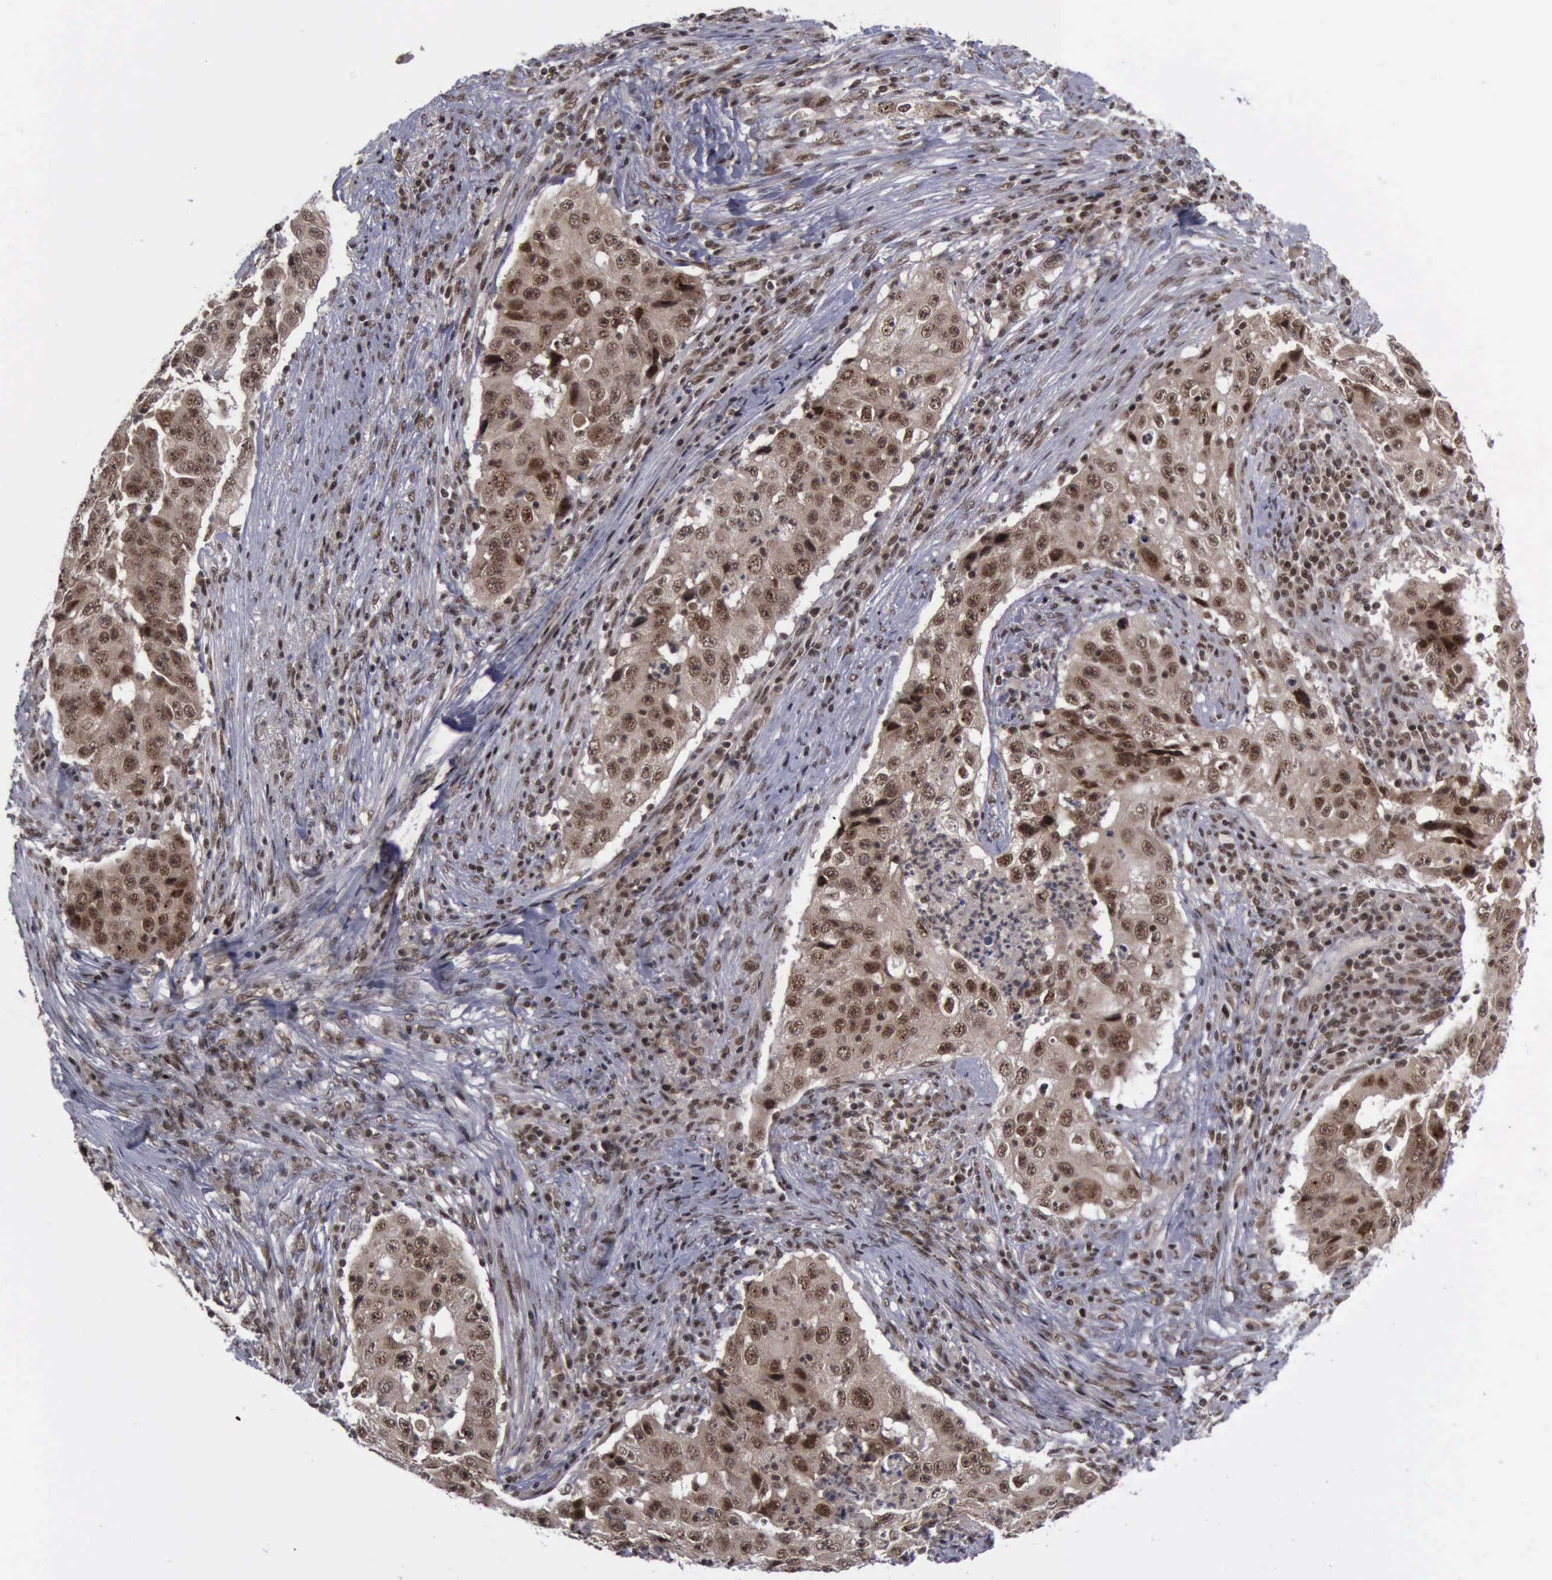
{"staining": {"intensity": "moderate", "quantity": ">75%", "location": "cytoplasmic/membranous,nuclear"}, "tissue": "lung cancer", "cell_type": "Tumor cells", "image_type": "cancer", "snomed": [{"axis": "morphology", "description": "Squamous cell carcinoma, NOS"}, {"axis": "topography", "description": "Lung"}], "caption": "Lung squamous cell carcinoma stained with a brown dye reveals moderate cytoplasmic/membranous and nuclear positive staining in about >75% of tumor cells.", "gene": "ATM", "patient": {"sex": "male", "age": 64}}